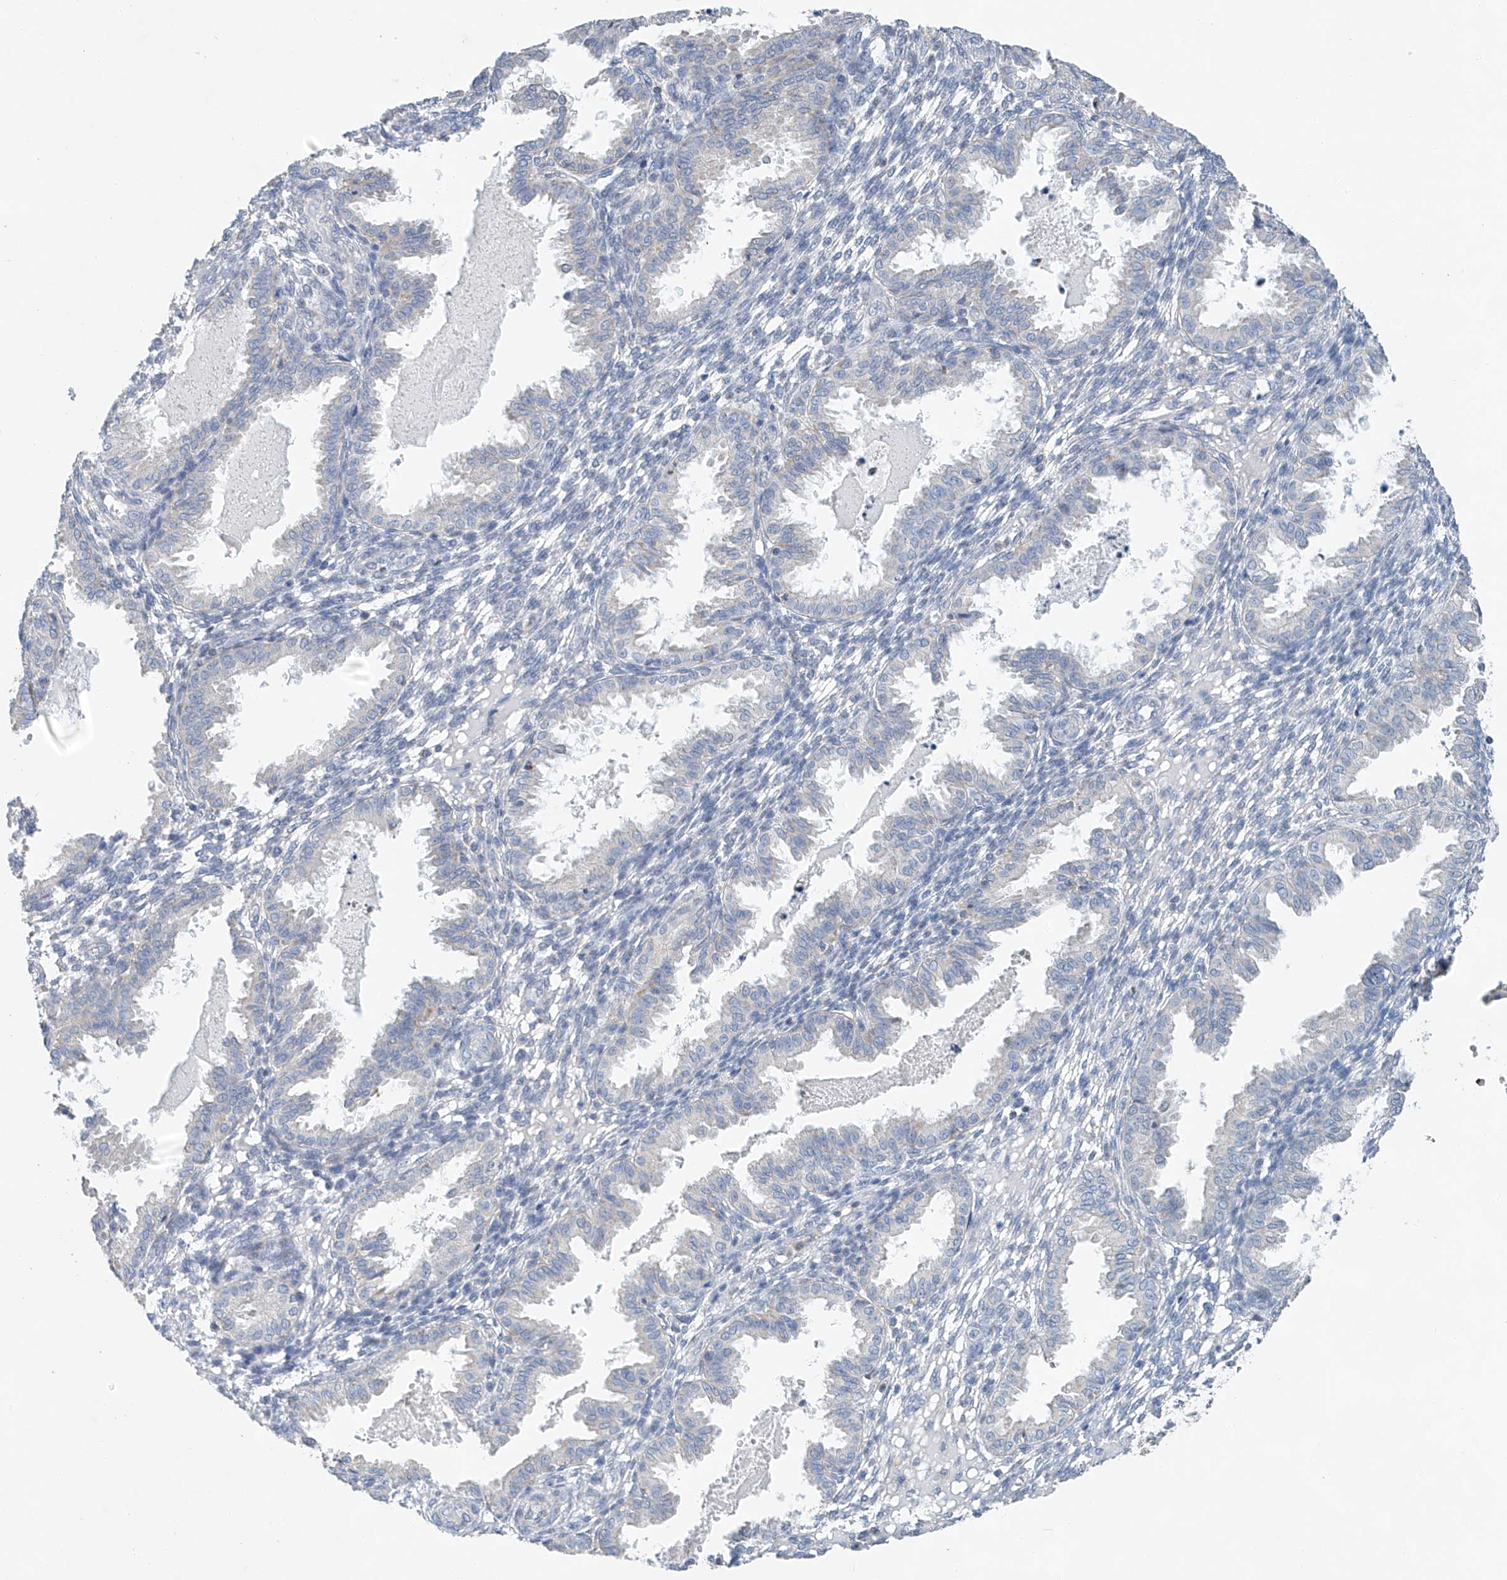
{"staining": {"intensity": "negative", "quantity": "none", "location": "none"}, "tissue": "endometrium", "cell_type": "Cells in endometrial stroma", "image_type": "normal", "snomed": [{"axis": "morphology", "description": "Normal tissue, NOS"}, {"axis": "topography", "description": "Endometrium"}], "caption": "This is an immunohistochemistry micrograph of benign endometrium. There is no expression in cells in endometrial stroma.", "gene": "KLF15", "patient": {"sex": "female", "age": 33}}